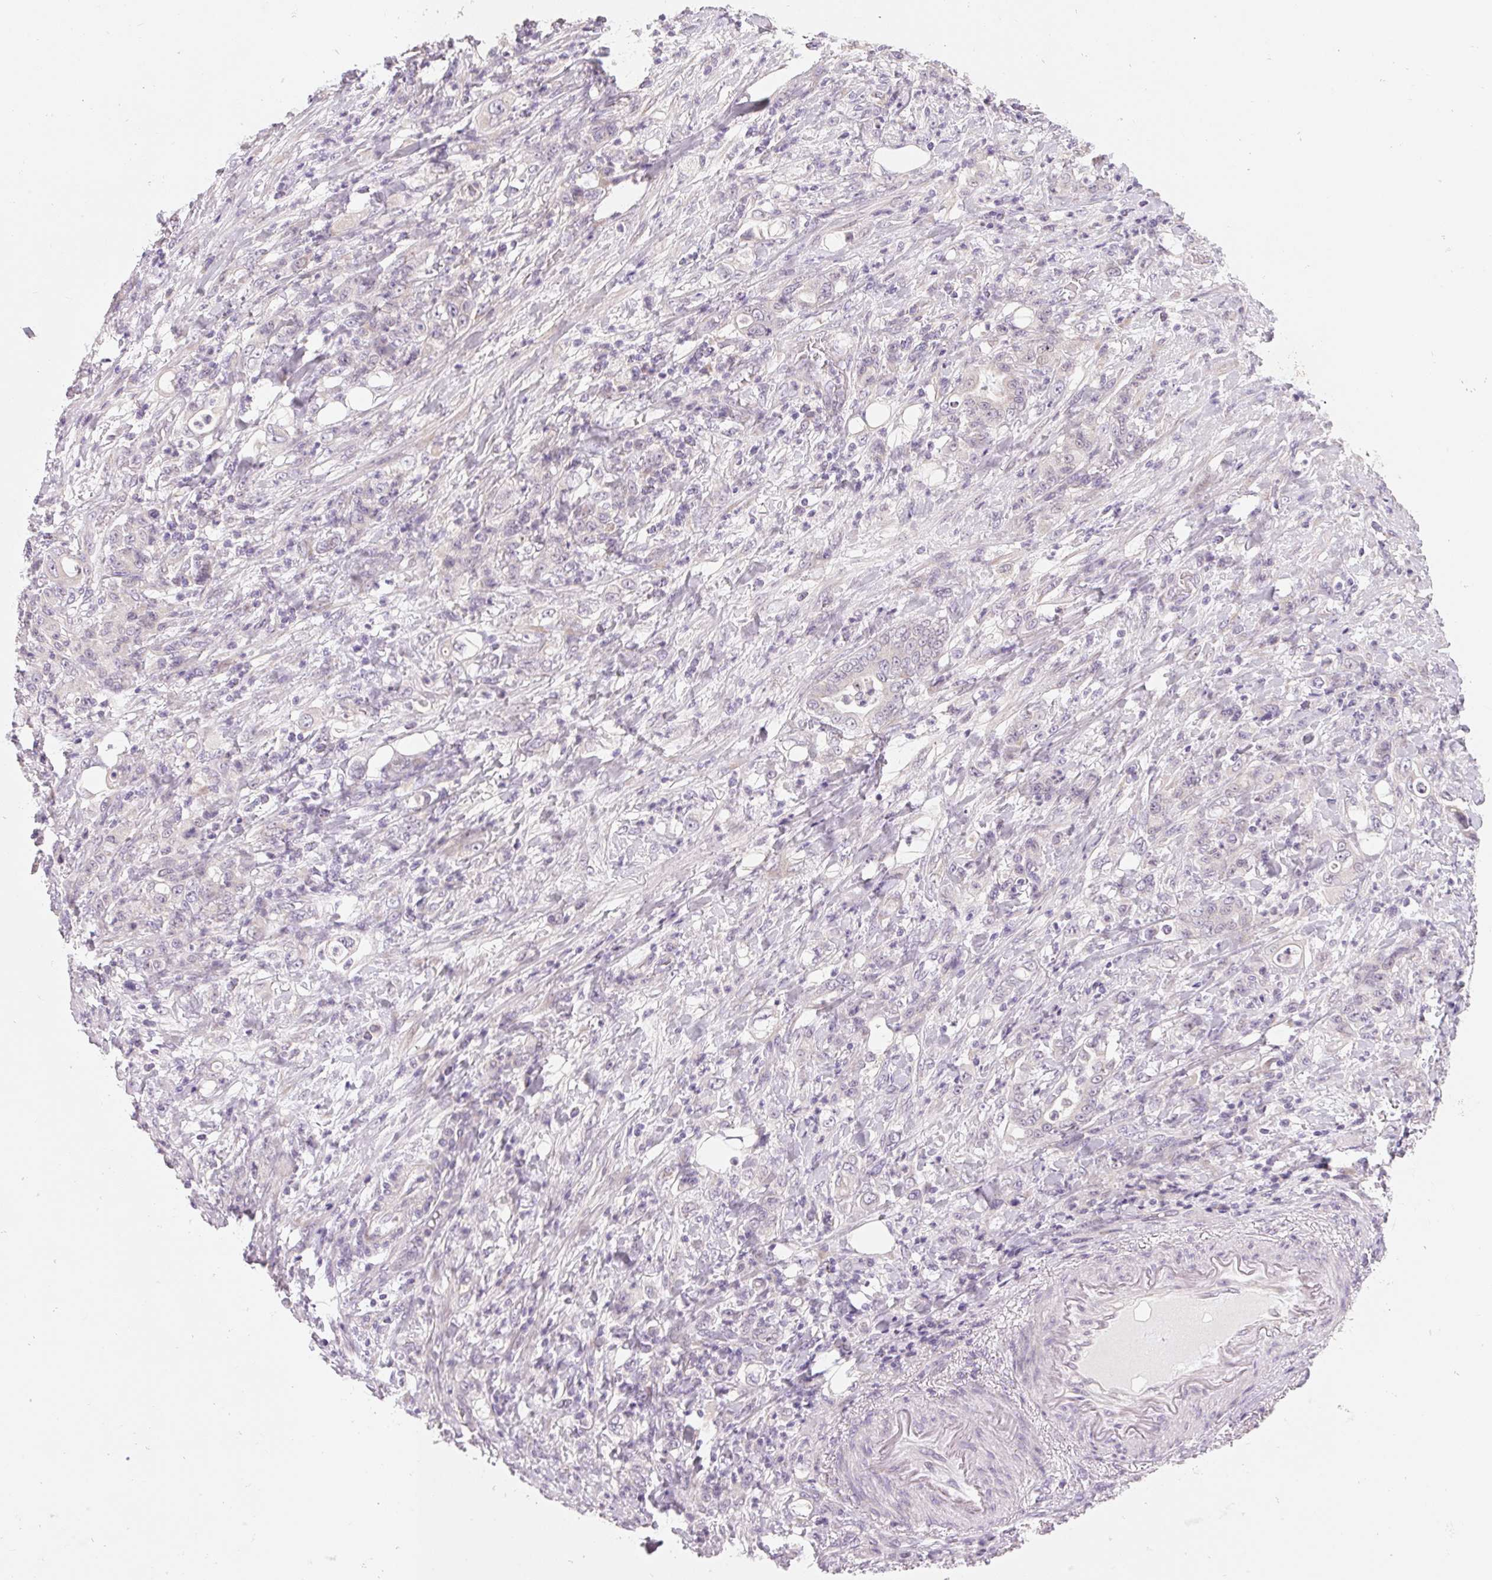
{"staining": {"intensity": "negative", "quantity": "none", "location": "none"}, "tissue": "stomach cancer", "cell_type": "Tumor cells", "image_type": "cancer", "snomed": [{"axis": "morphology", "description": "Adenocarcinoma, NOS"}, {"axis": "topography", "description": "Stomach"}], "caption": "Tumor cells show no significant protein expression in stomach adenocarcinoma.", "gene": "MYBL1", "patient": {"sex": "female", "age": 79}}